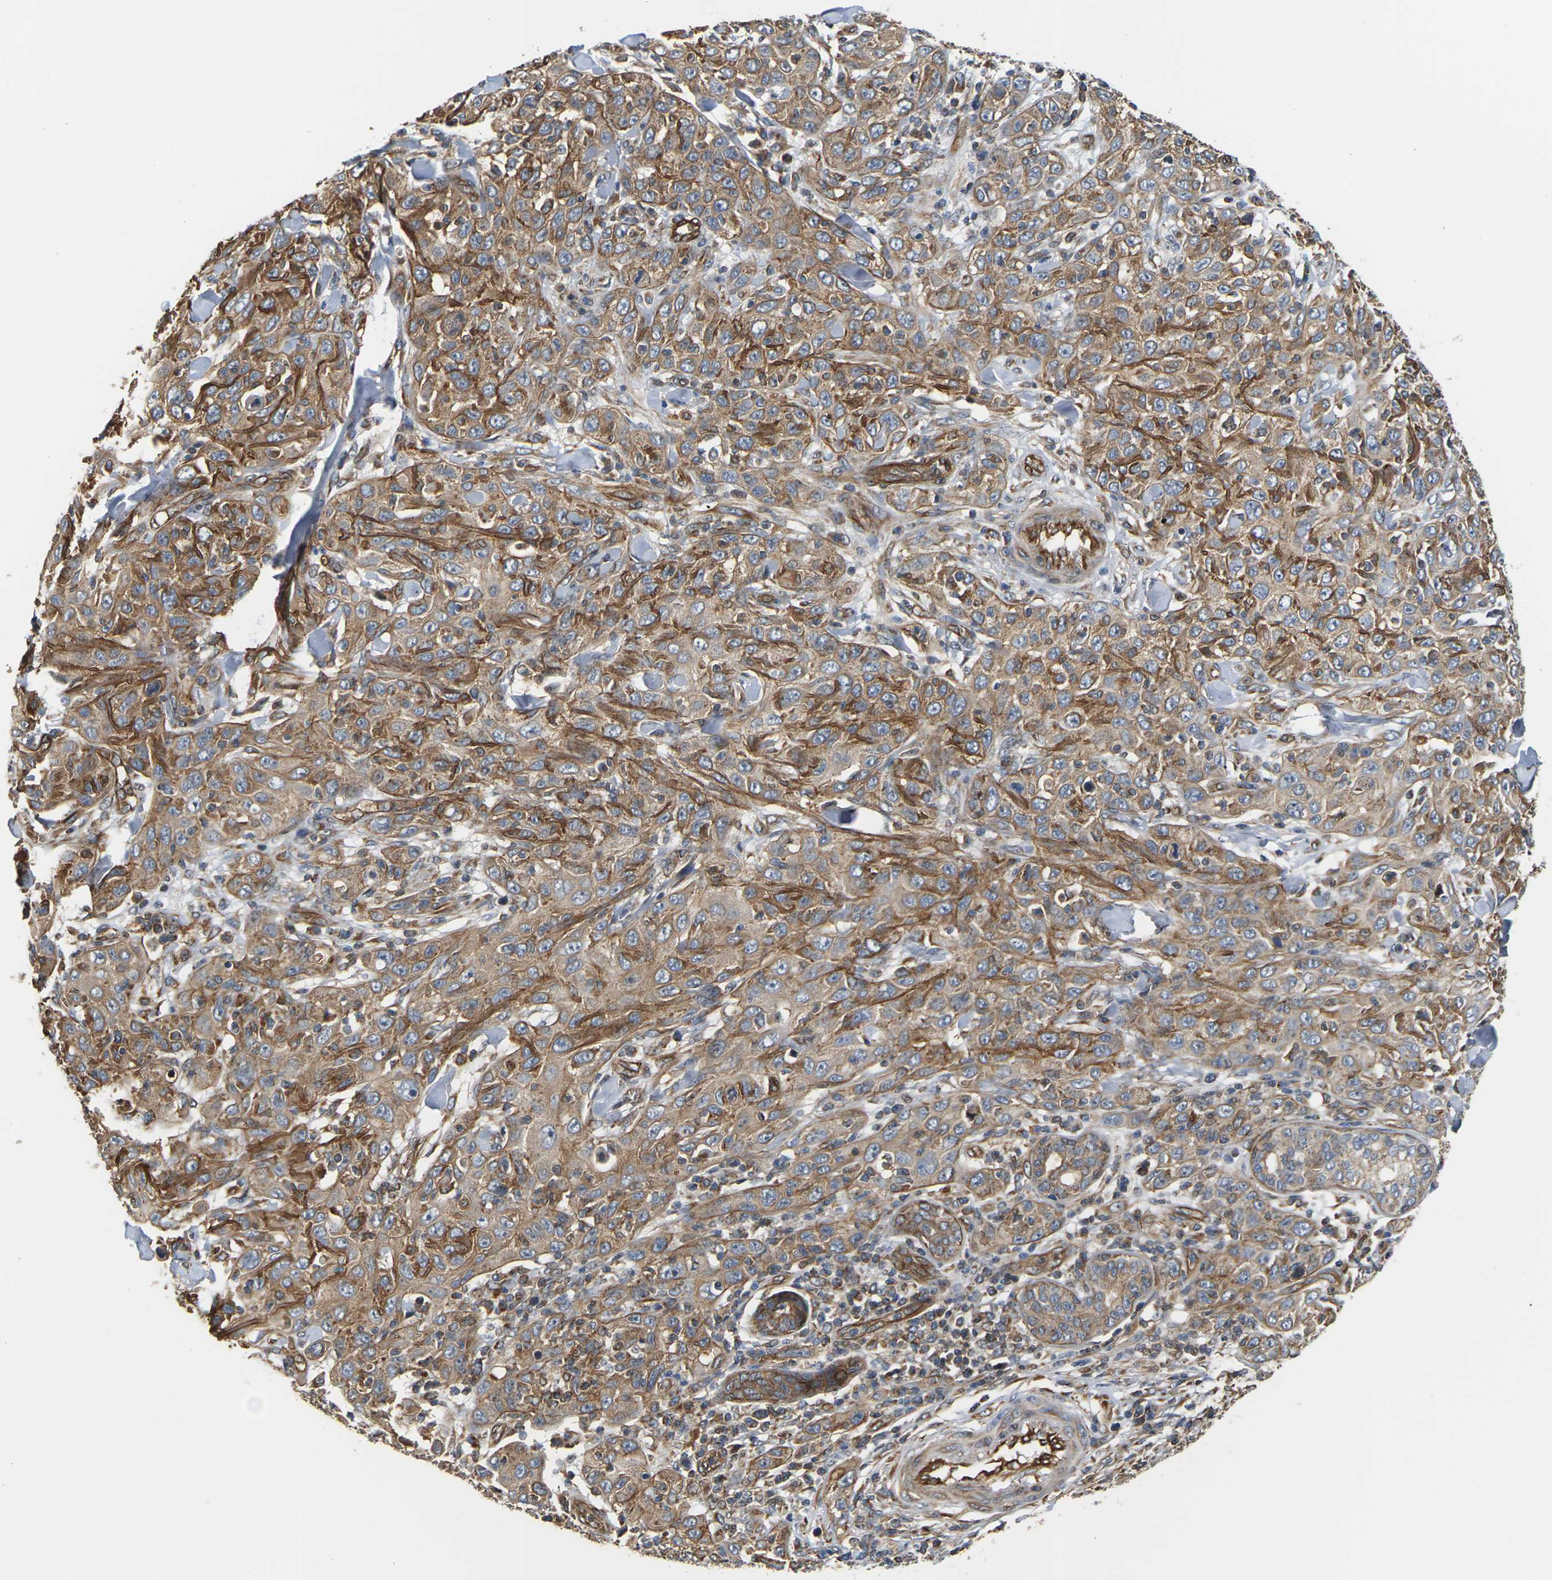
{"staining": {"intensity": "moderate", "quantity": ">75%", "location": "cytoplasmic/membranous"}, "tissue": "skin cancer", "cell_type": "Tumor cells", "image_type": "cancer", "snomed": [{"axis": "morphology", "description": "Squamous cell carcinoma, NOS"}, {"axis": "topography", "description": "Skin"}], "caption": "Moderate cytoplasmic/membranous expression for a protein is present in about >75% of tumor cells of squamous cell carcinoma (skin) using immunohistochemistry.", "gene": "PCDHB4", "patient": {"sex": "female", "age": 88}}